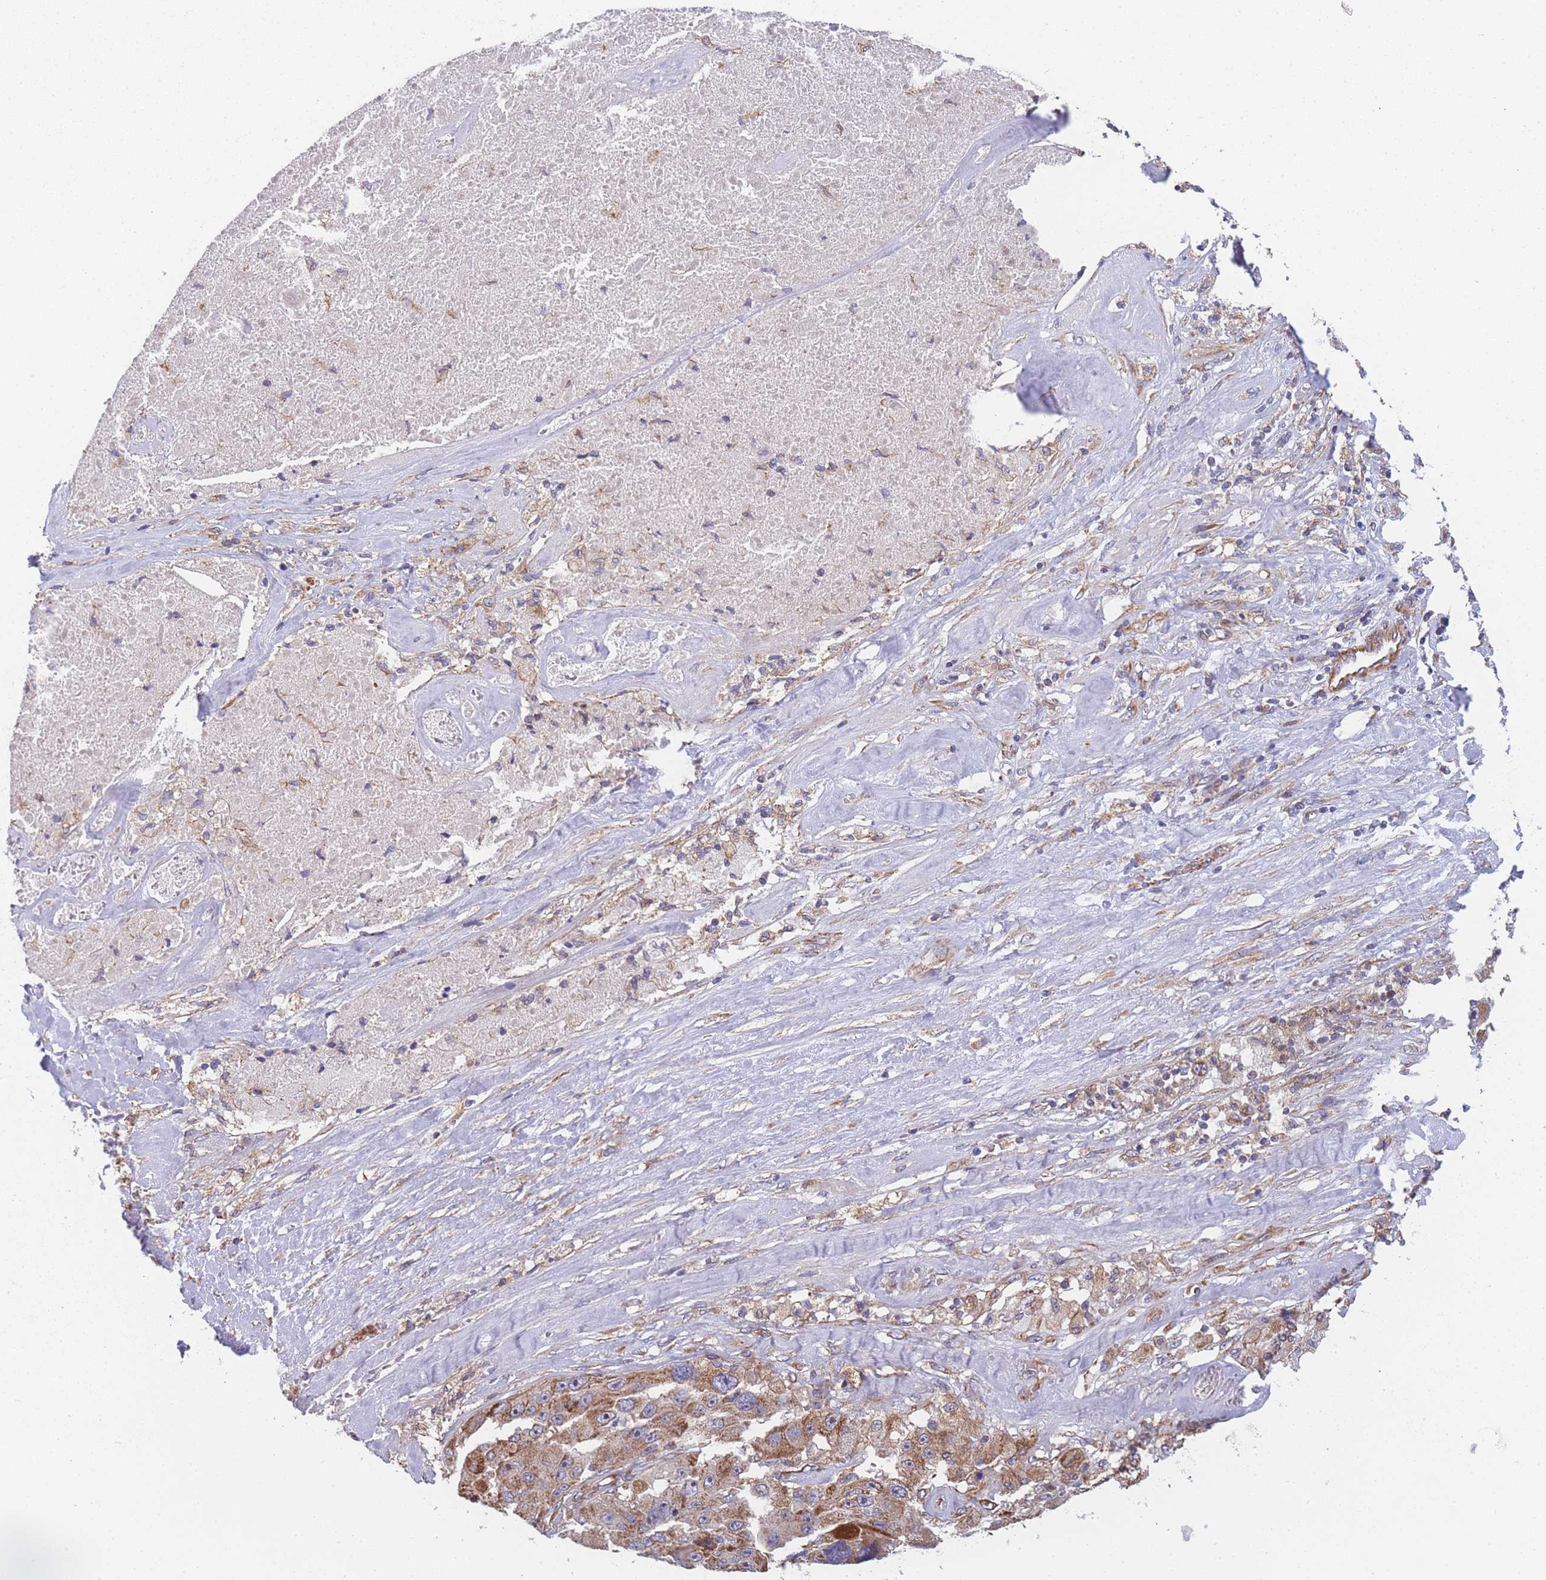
{"staining": {"intensity": "moderate", "quantity": ">75%", "location": "cytoplasmic/membranous"}, "tissue": "melanoma", "cell_type": "Tumor cells", "image_type": "cancer", "snomed": [{"axis": "morphology", "description": "Malignant melanoma, Metastatic site"}, {"axis": "topography", "description": "Lymph node"}], "caption": "Melanoma stained with immunohistochemistry demonstrates moderate cytoplasmic/membranous staining in approximately >75% of tumor cells.", "gene": "MTRES1", "patient": {"sex": "male", "age": 62}}